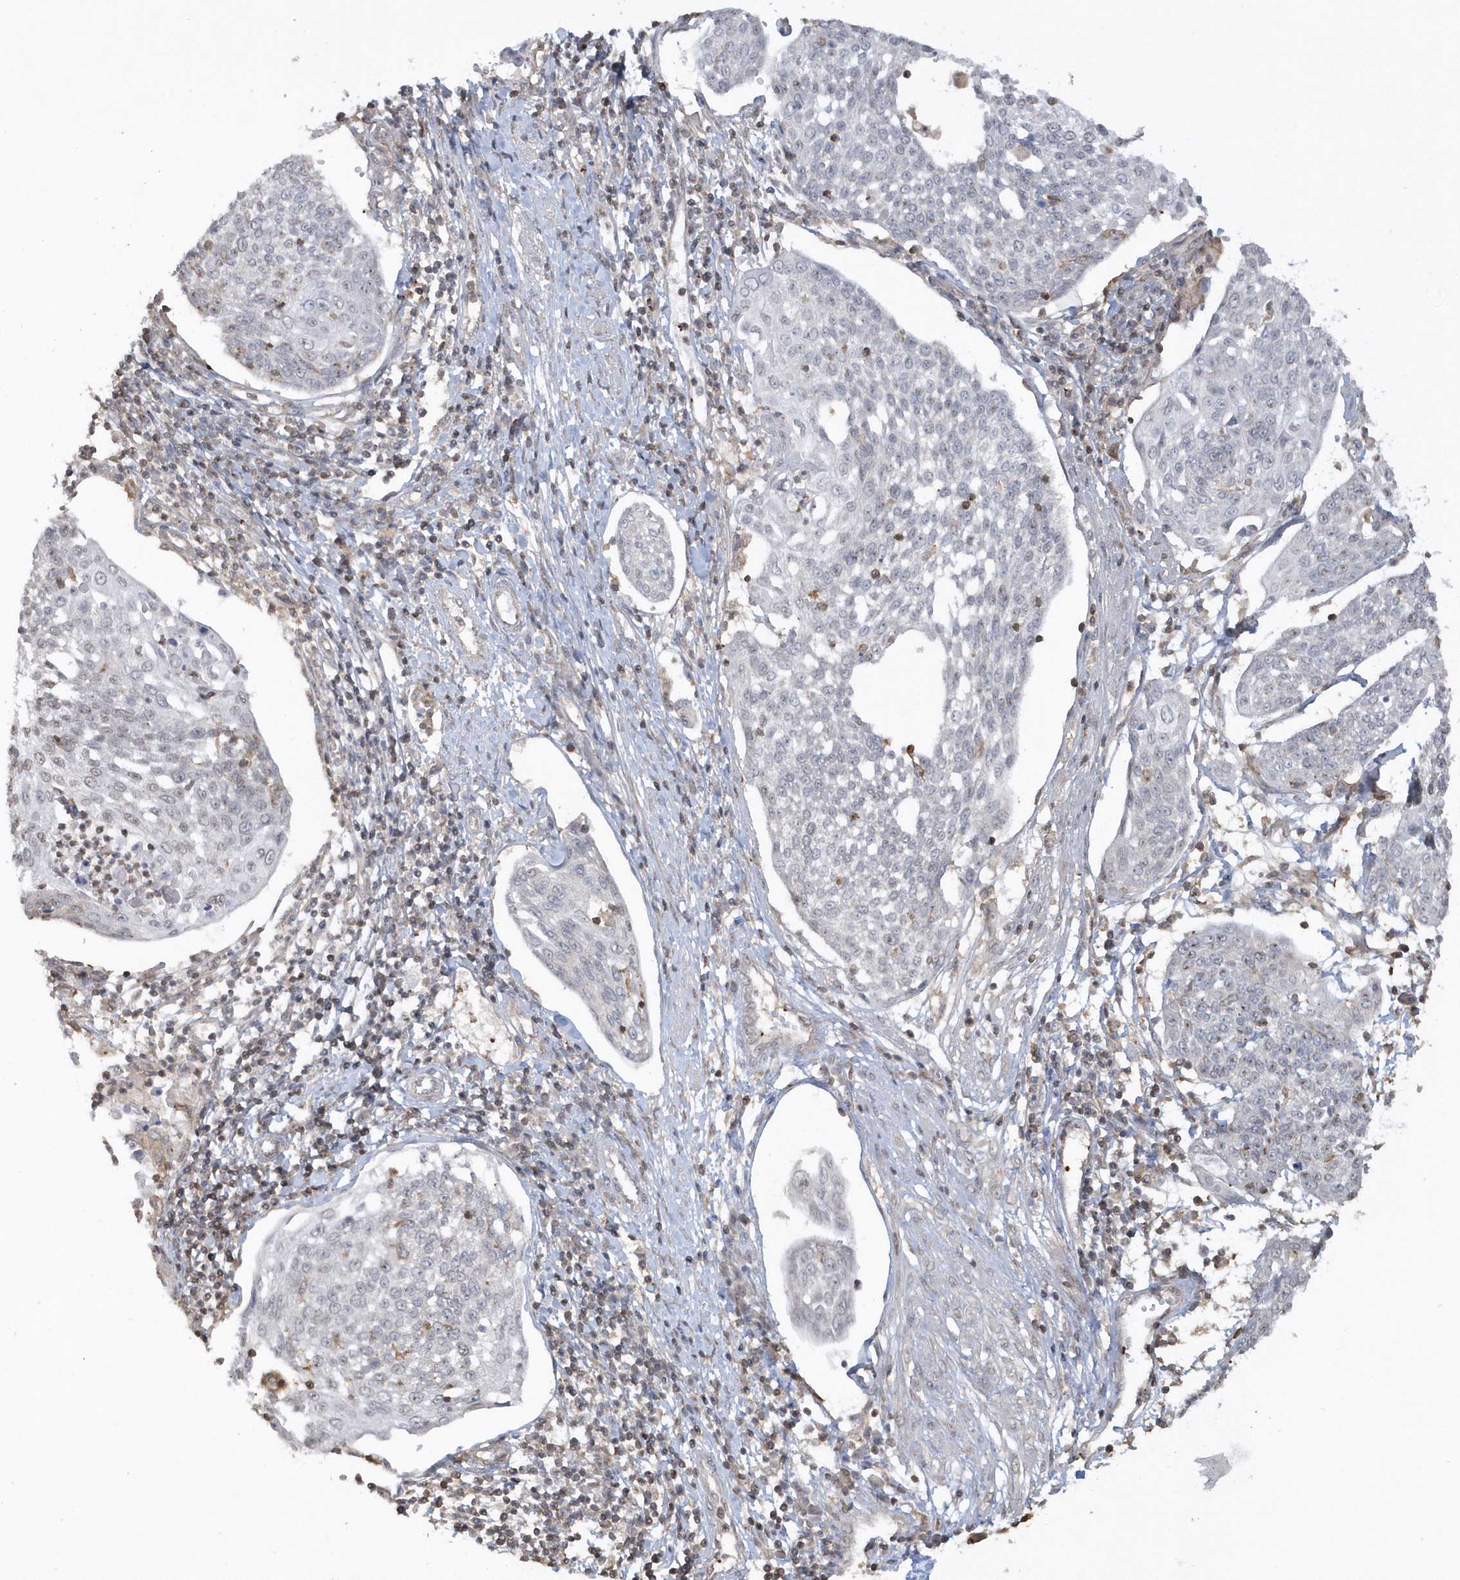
{"staining": {"intensity": "negative", "quantity": "none", "location": "none"}, "tissue": "cervical cancer", "cell_type": "Tumor cells", "image_type": "cancer", "snomed": [{"axis": "morphology", "description": "Squamous cell carcinoma, NOS"}, {"axis": "topography", "description": "Cervix"}], "caption": "High power microscopy photomicrograph of an immunohistochemistry image of cervical cancer, revealing no significant staining in tumor cells.", "gene": "BSN", "patient": {"sex": "female", "age": 34}}